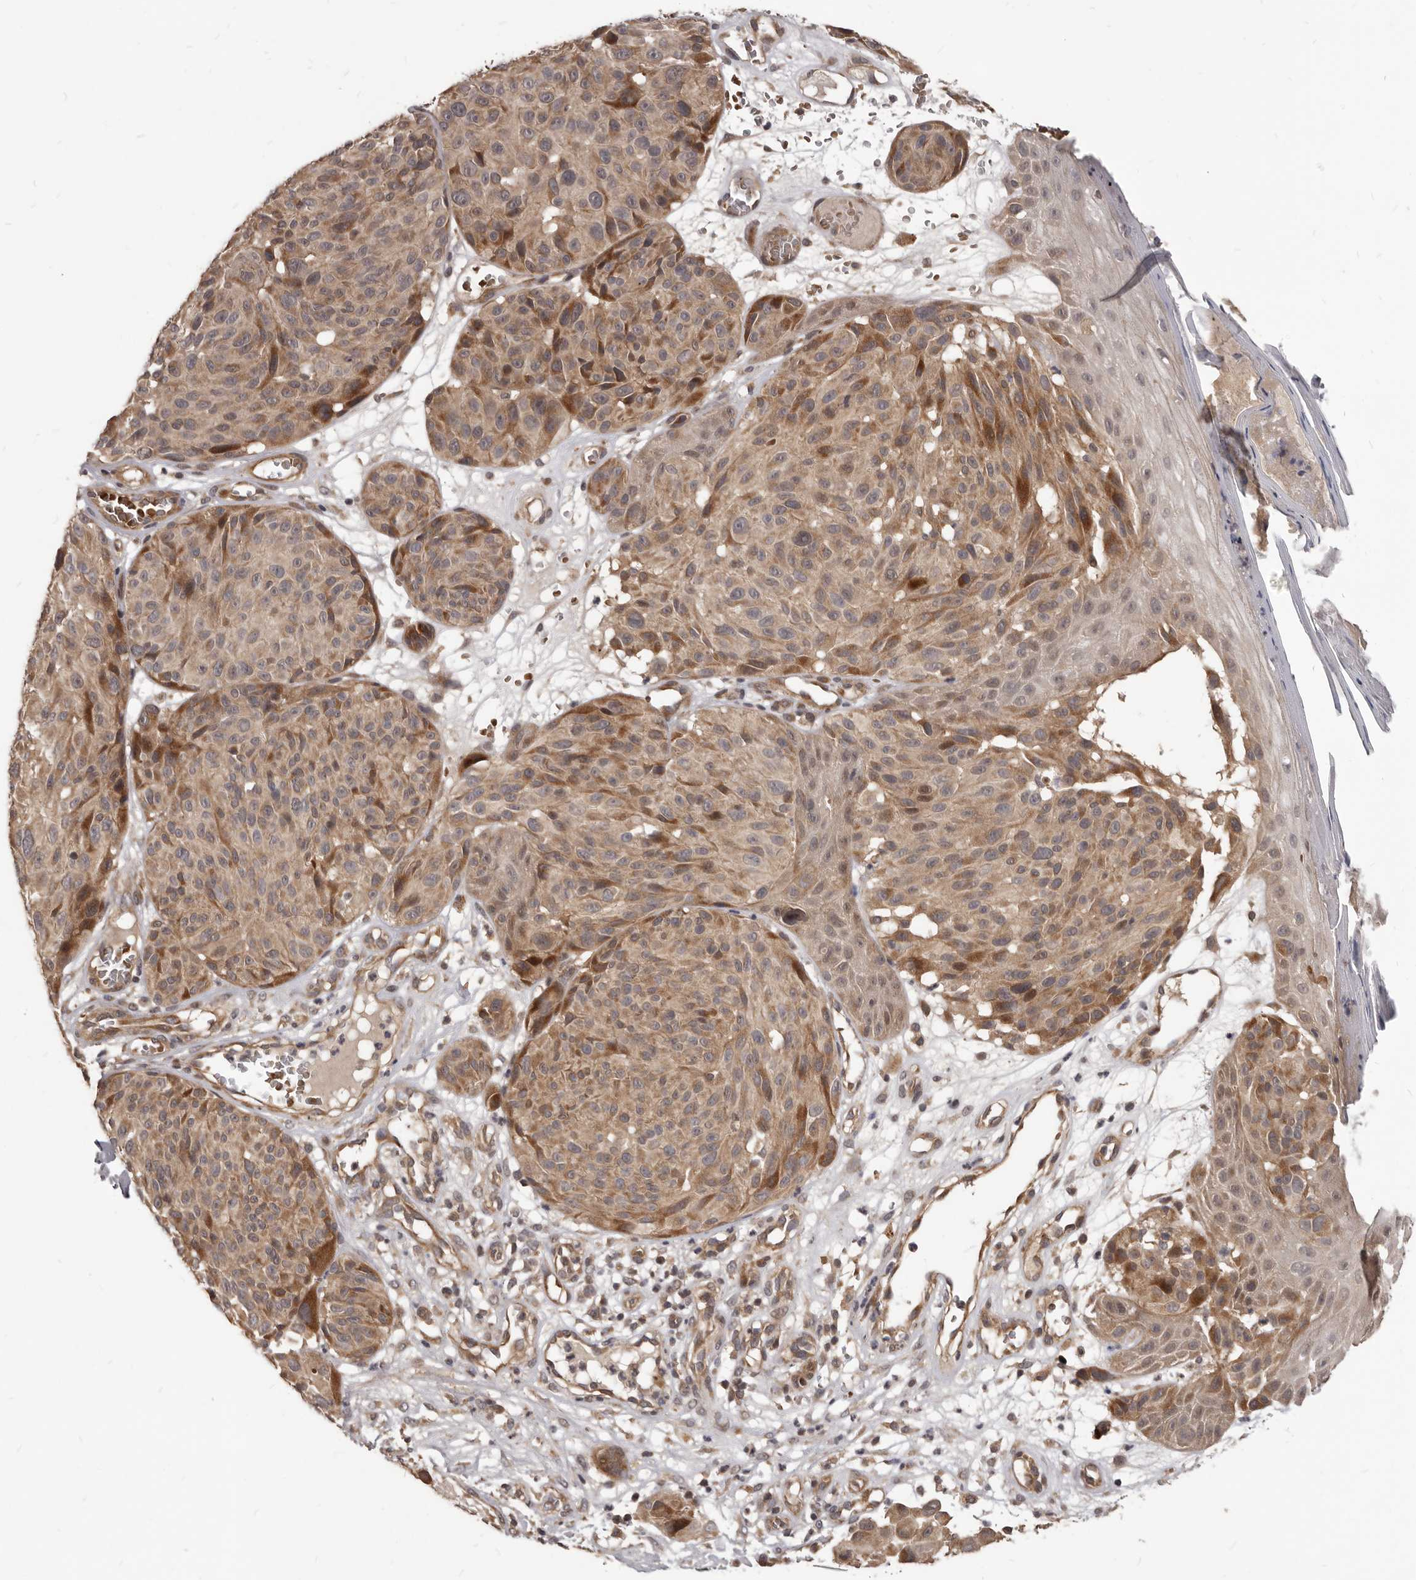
{"staining": {"intensity": "moderate", "quantity": "<25%", "location": "cytoplasmic/membranous"}, "tissue": "melanoma", "cell_type": "Tumor cells", "image_type": "cancer", "snomed": [{"axis": "morphology", "description": "Malignant melanoma, NOS"}, {"axis": "topography", "description": "Skin"}], "caption": "Melanoma stained for a protein shows moderate cytoplasmic/membranous positivity in tumor cells.", "gene": "GABPB2", "patient": {"sex": "male", "age": 83}}